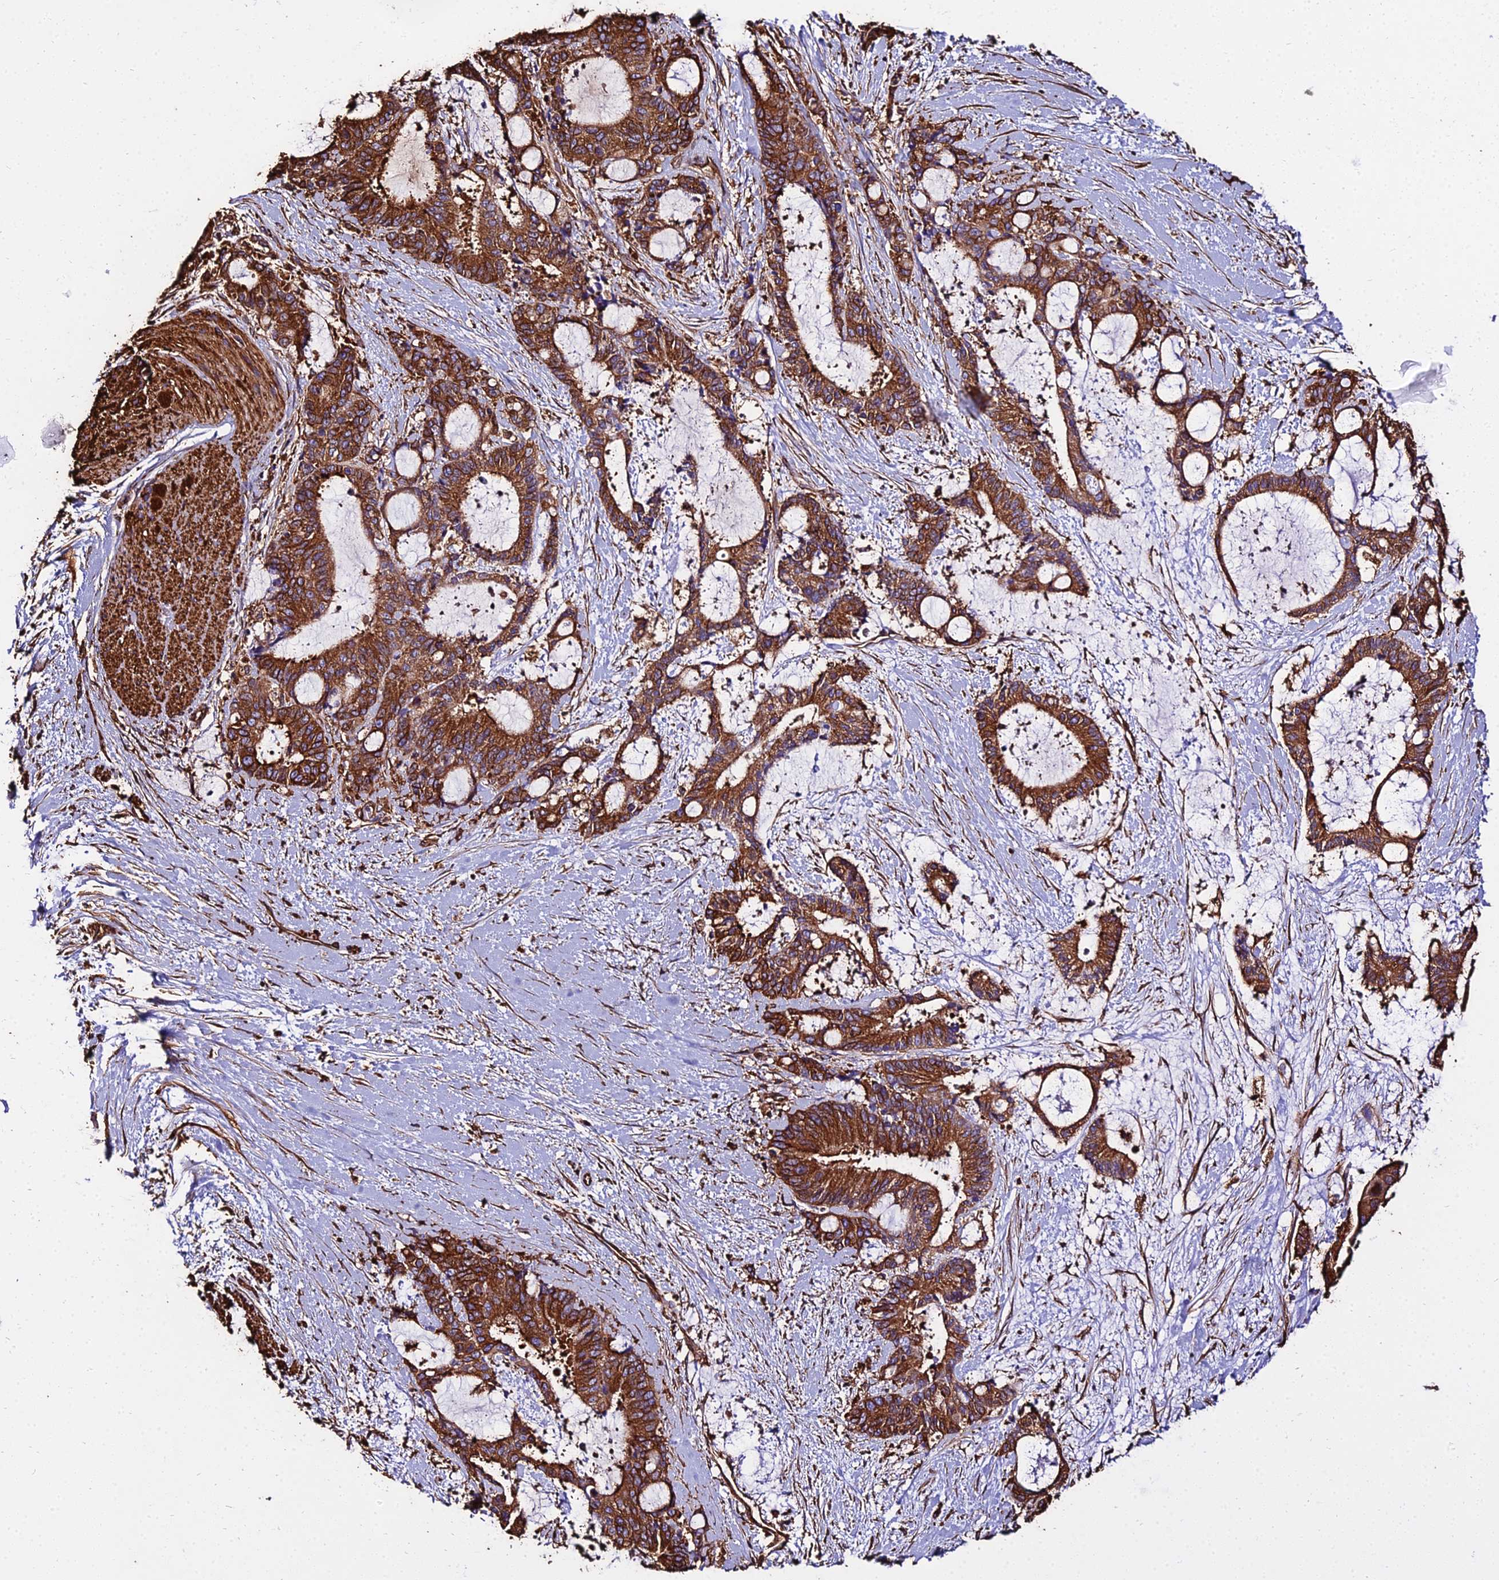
{"staining": {"intensity": "strong", "quantity": ">75%", "location": "cytoplasmic/membranous"}, "tissue": "liver cancer", "cell_type": "Tumor cells", "image_type": "cancer", "snomed": [{"axis": "morphology", "description": "Normal tissue, NOS"}, {"axis": "morphology", "description": "Cholangiocarcinoma"}, {"axis": "topography", "description": "Liver"}, {"axis": "topography", "description": "Peripheral nerve tissue"}], "caption": "Strong cytoplasmic/membranous expression for a protein is seen in approximately >75% of tumor cells of liver cancer (cholangiocarcinoma) using immunohistochemistry (IHC).", "gene": "TUBA3D", "patient": {"sex": "female", "age": 73}}